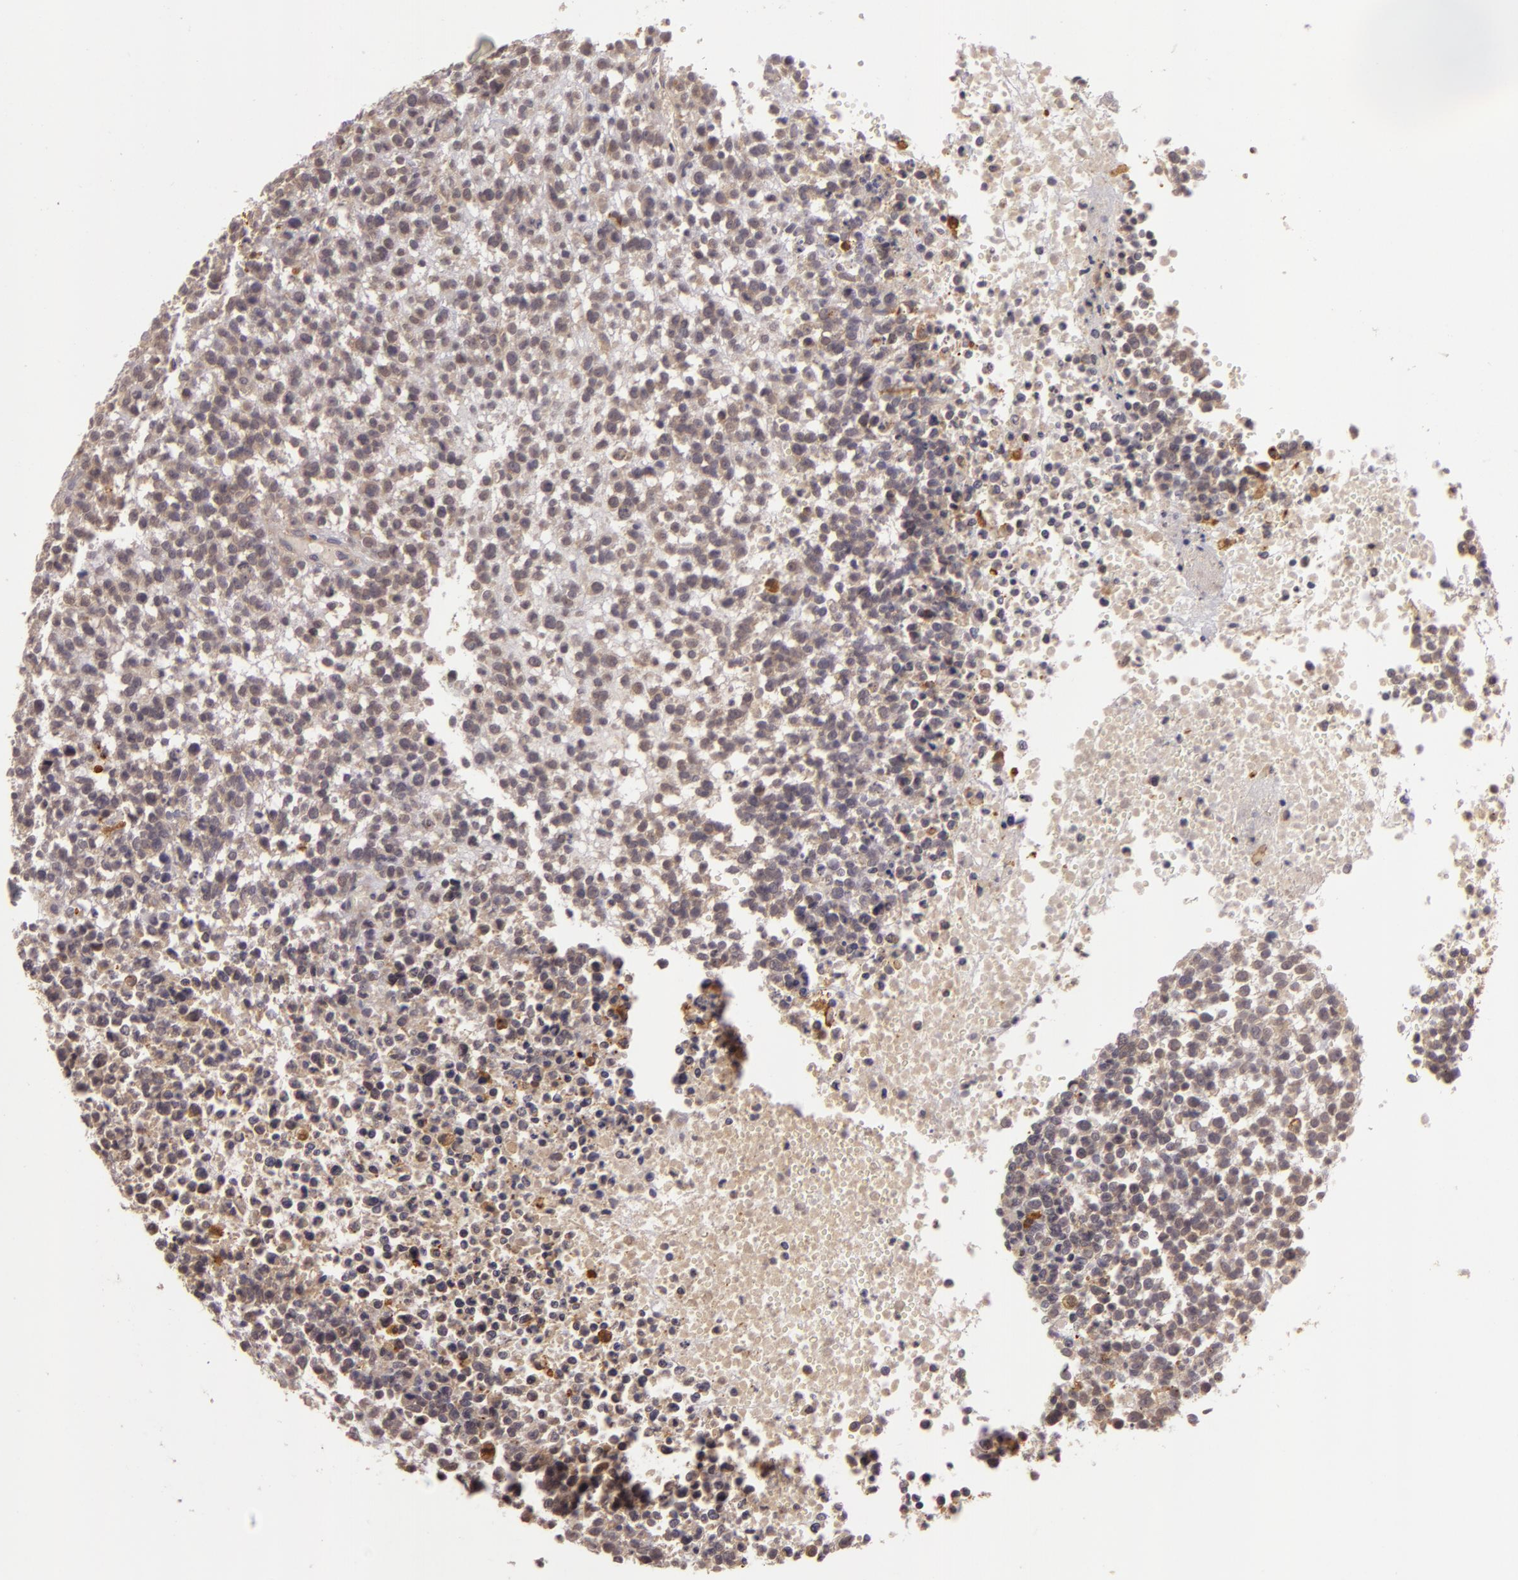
{"staining": {"intensity": "weak", "quantity": "<25%", "location": "cytoplasmic/membranous"}, "tissue": "glioma", "cell_type": "Tumor cells", "image_type": "cancer", "snomed": [{"axis": "morphology", "description": "Glioma, malignant, High grade"}, {"axis": "topography", "description": "Brain"}], "caption": "This is a image of immunohistochemistry (IHC) staining of glioma, which shows no expression in tumor cells.", "gene": "PPP1R3F", "patient": {"sex": "male", "age": 66}}